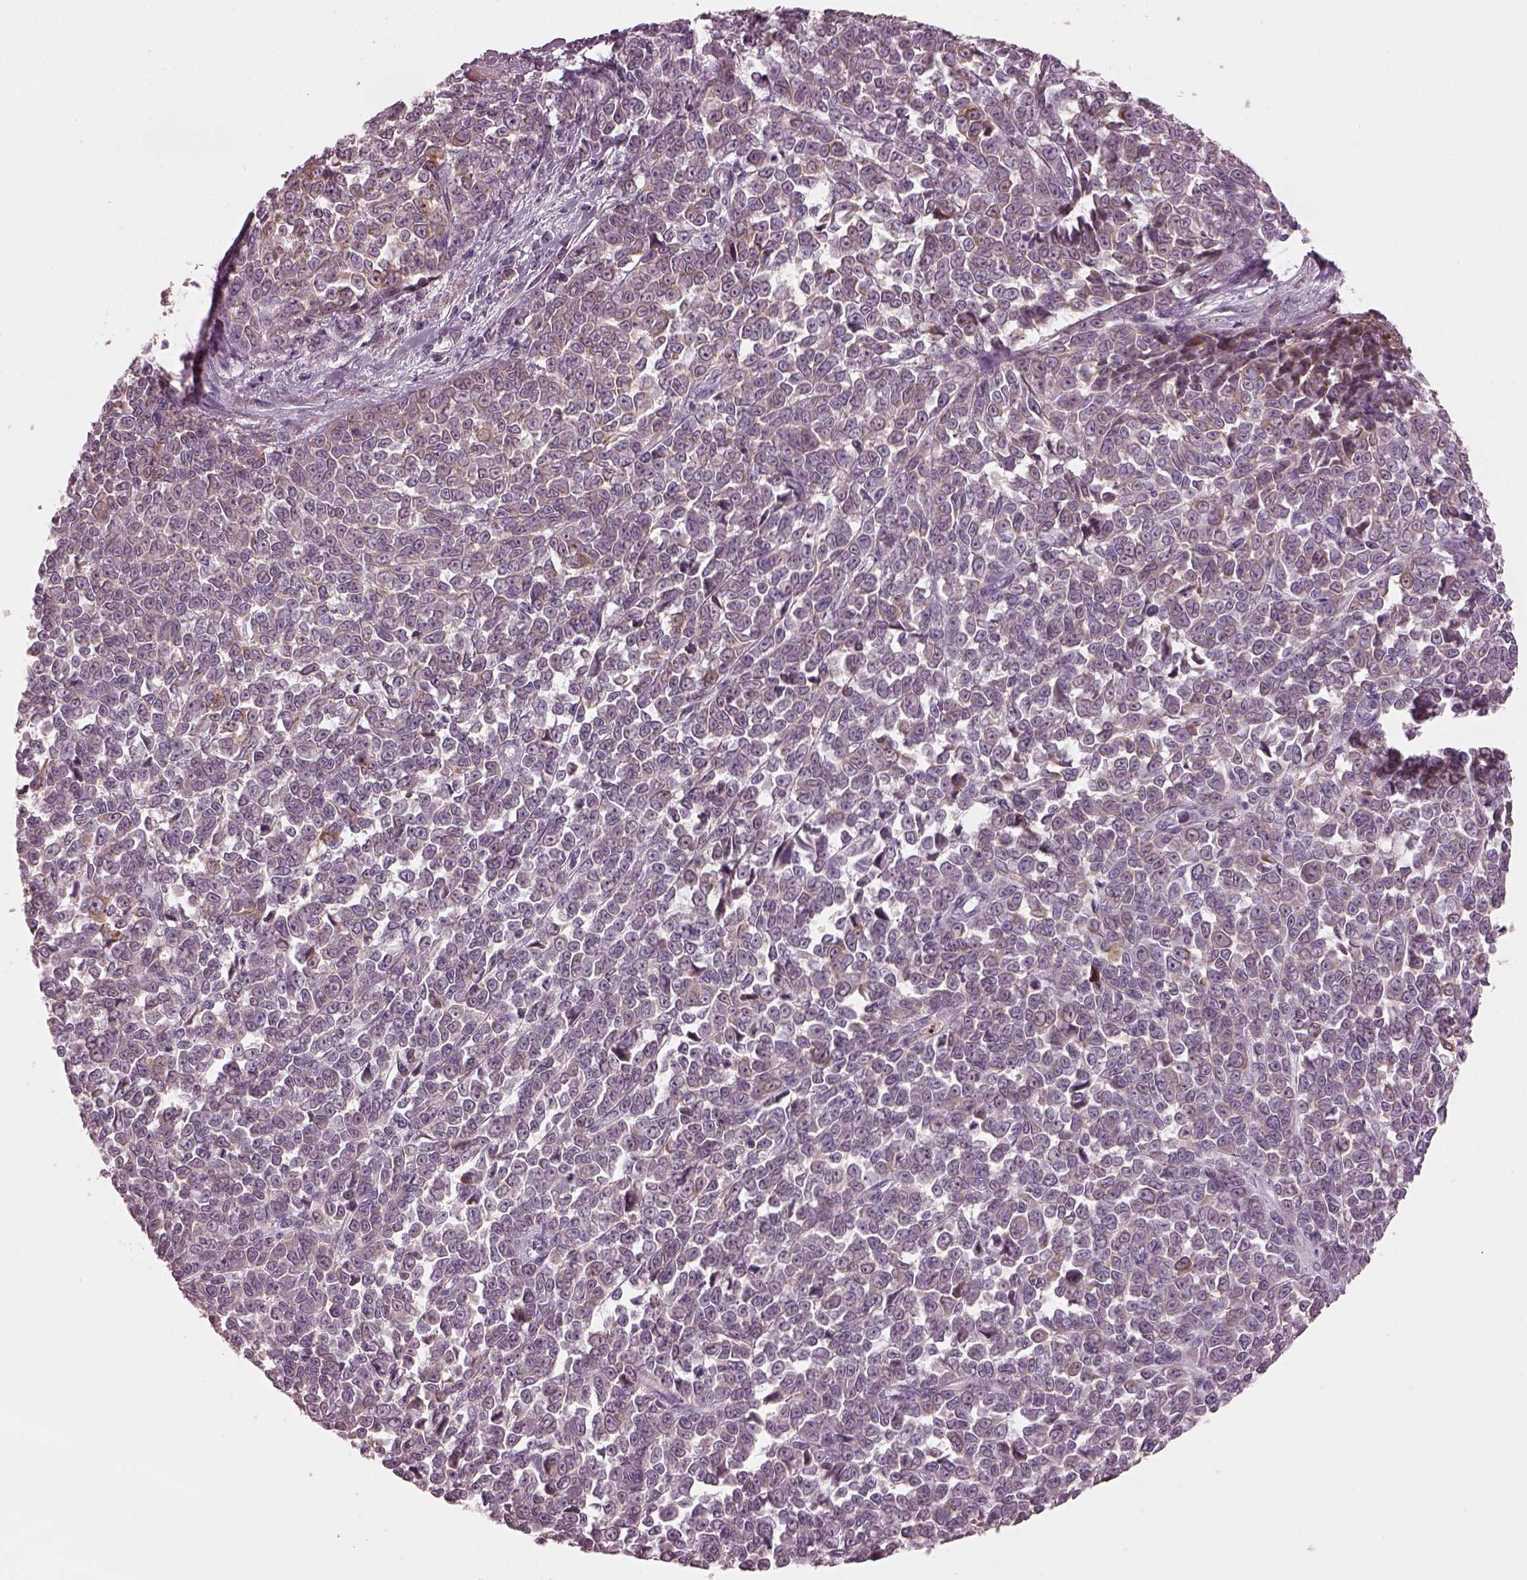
{"staining": {"intensity": "negative", "quantity": "none", "location": "none"}, "tissue": "melanoma", "cell_type": "Tumor cells", "image_type": "cancer", "snomed": [{"axis": "morphology", "description": "Malignant melanoma, NOS"}, {"axis": "topography", "description": "Skin"}], "caption": "A photomicrograph of human malignant melanoma is negative for staining in tumor cells.", "gene": "MIA", "patient": {"sex": "female", "age": 95}}